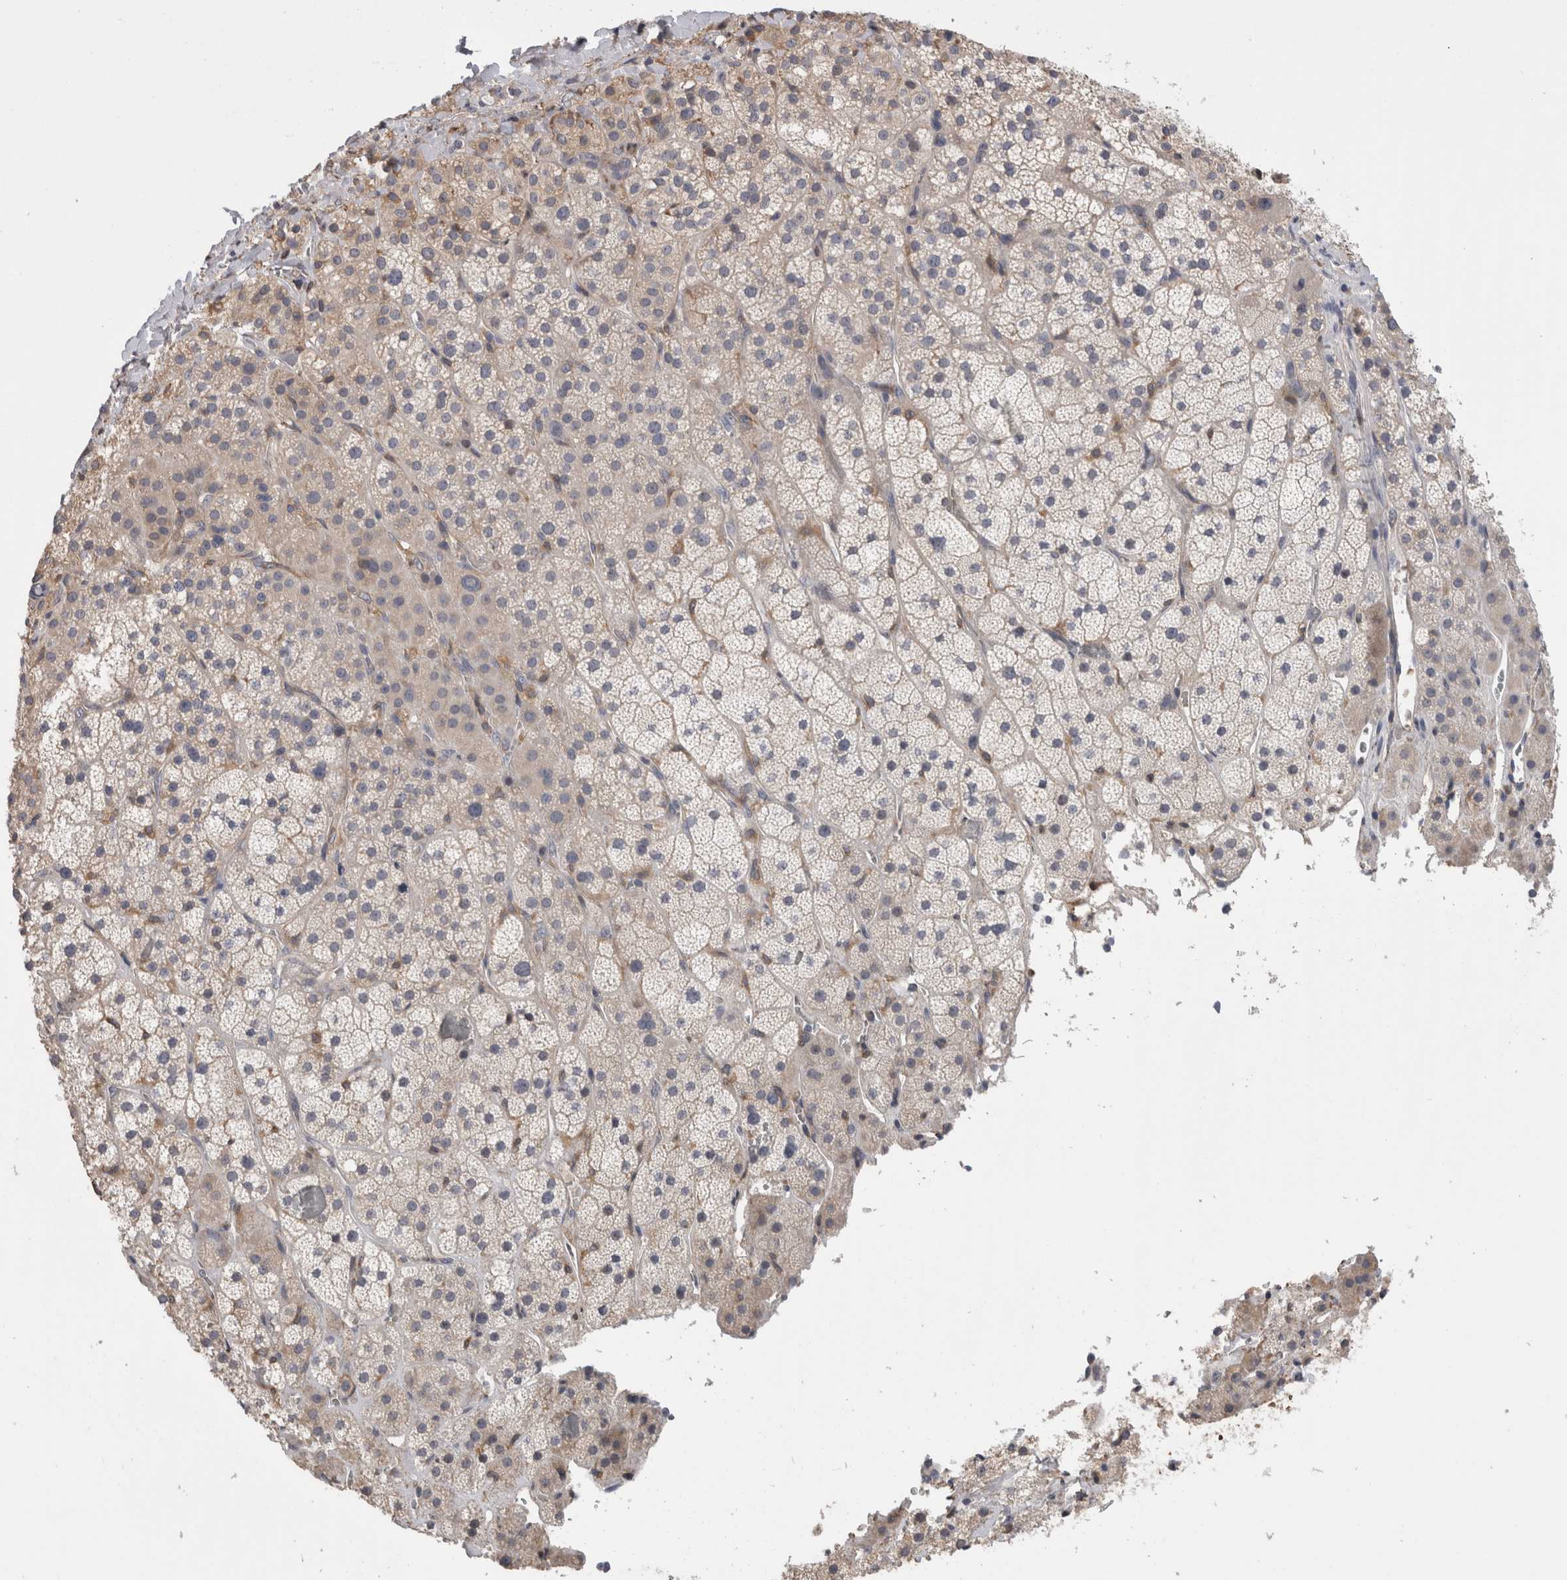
{"staining": {"intensity": "moderate", "quantity": "<25%", "location": "cytoplasmic/membranous"}, "tissue": "adrenal gland", "cell_type": "Glandular cells", "image_type": "normal", "snomed": [{"axis": "morphology", "description": "Normal tissue, NOS"}, {"axis": "topography", "description": "Adrenal gland"}], "caption": "Moderate cytoplasmic/membranous protein positivity is seen in about <25% of glandular cells in adrenal gland. The staining is performed using DAB (3,3'-diaminobenzidine) brown chromogen to label protein expression. The nuclei are counter-stained blue using hematoxylin.", "gene": "SMAP2", "patient": {"sex": "male", "age": 57}}